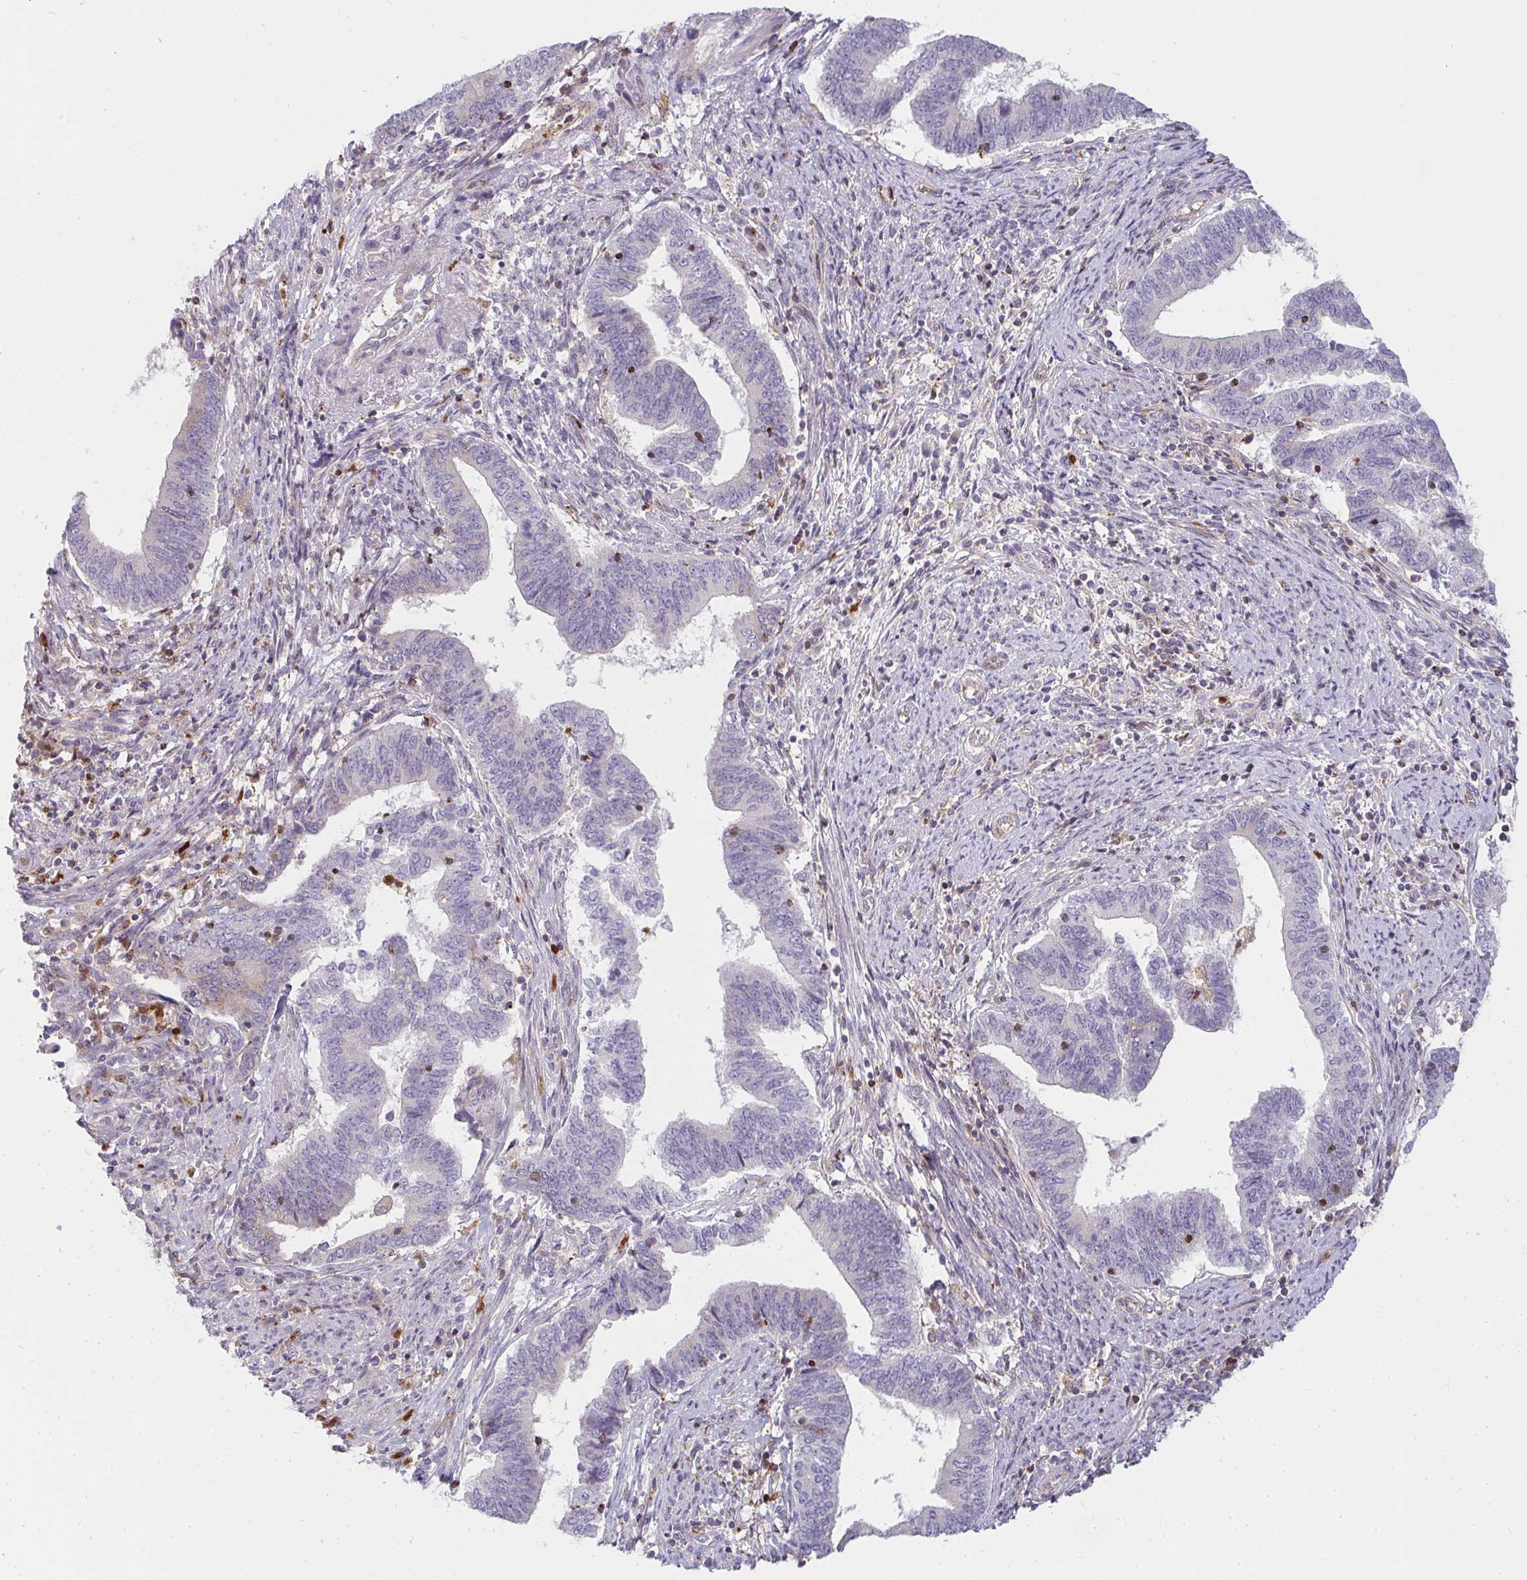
{"staining": {"intensity": "weak", "quantity": "<25%", "location": "cytoplasmic/membranous"}, "tissue": "endometrial cancer", "cell_type": "Tumor cells", "image_type": "cancer", "snomed": [{"axis": "morphology", "description": "Adenocarcinoma, NOS"}, {"axis": "topography", "description": "Endometrium"}], "caption": "Micrograph shows no significant protein positivity in tumor cells of endometrial cancer (adenocarcinoma). Nuclei are stained in blue.", "gene": "CSF3R", "patient": {"sex": "female", "age": 65}}